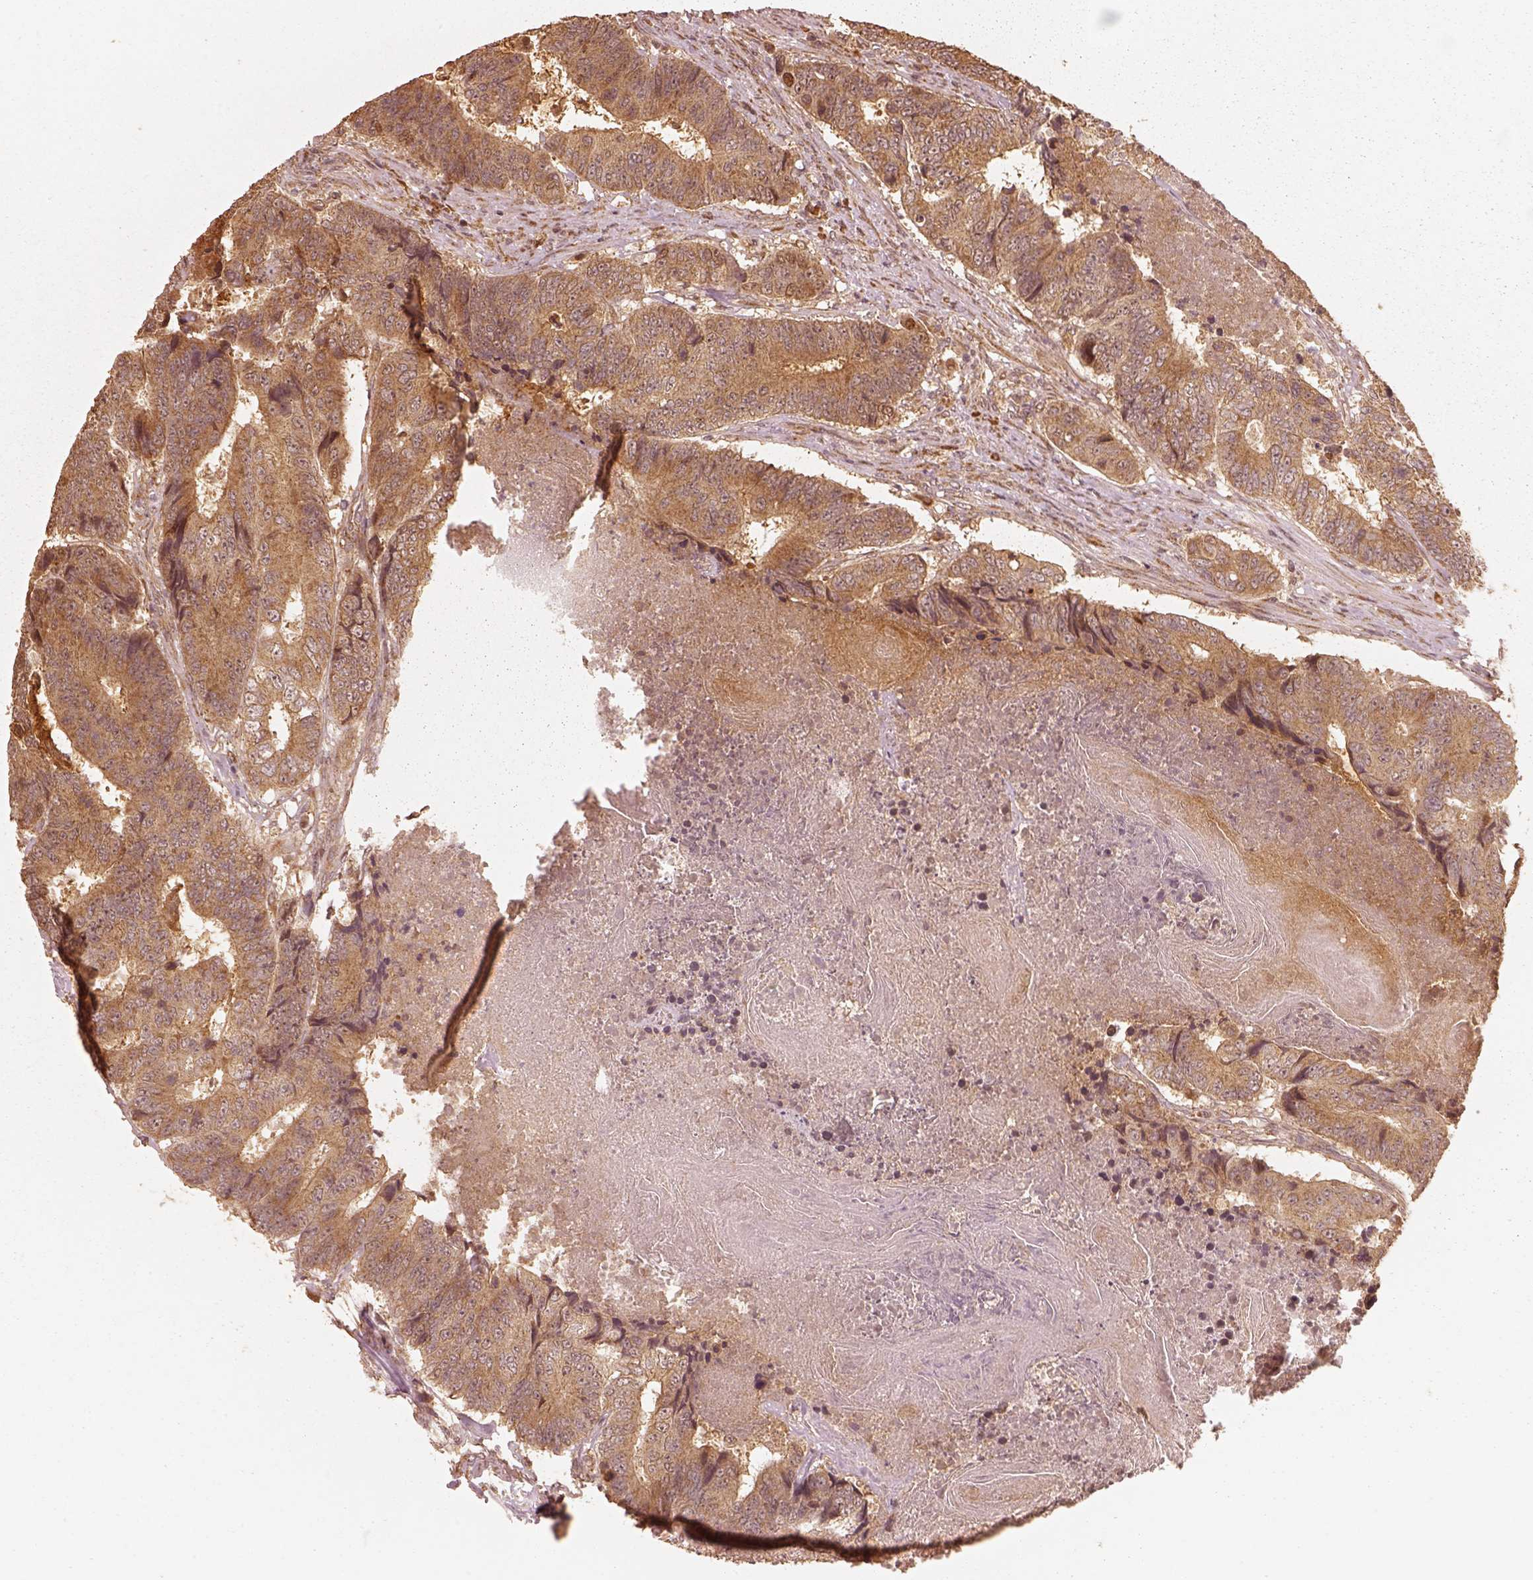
{"staining": {"intensity": "moderate", "quantity": ">75%", "location": "cytoplasmic/membranous"}, "tissue": "colorectal cancer", "cell_type": "Tumor cells", "image_type": "cancer", "snomed": [{"axis": "morphology", "description": "Adenocarcinoma, NOS"}, {"axis": "topography", "description": "Colon"}], "caption": "Immunohistochemical staining of adenocarcinoma (colorectal) reveals medium levels of moderate cytoplasmic/membranous expression in about >75% of tumor cells.", "gene": "DNAJC25", "patient": {"sex": "female", "age": 48}}